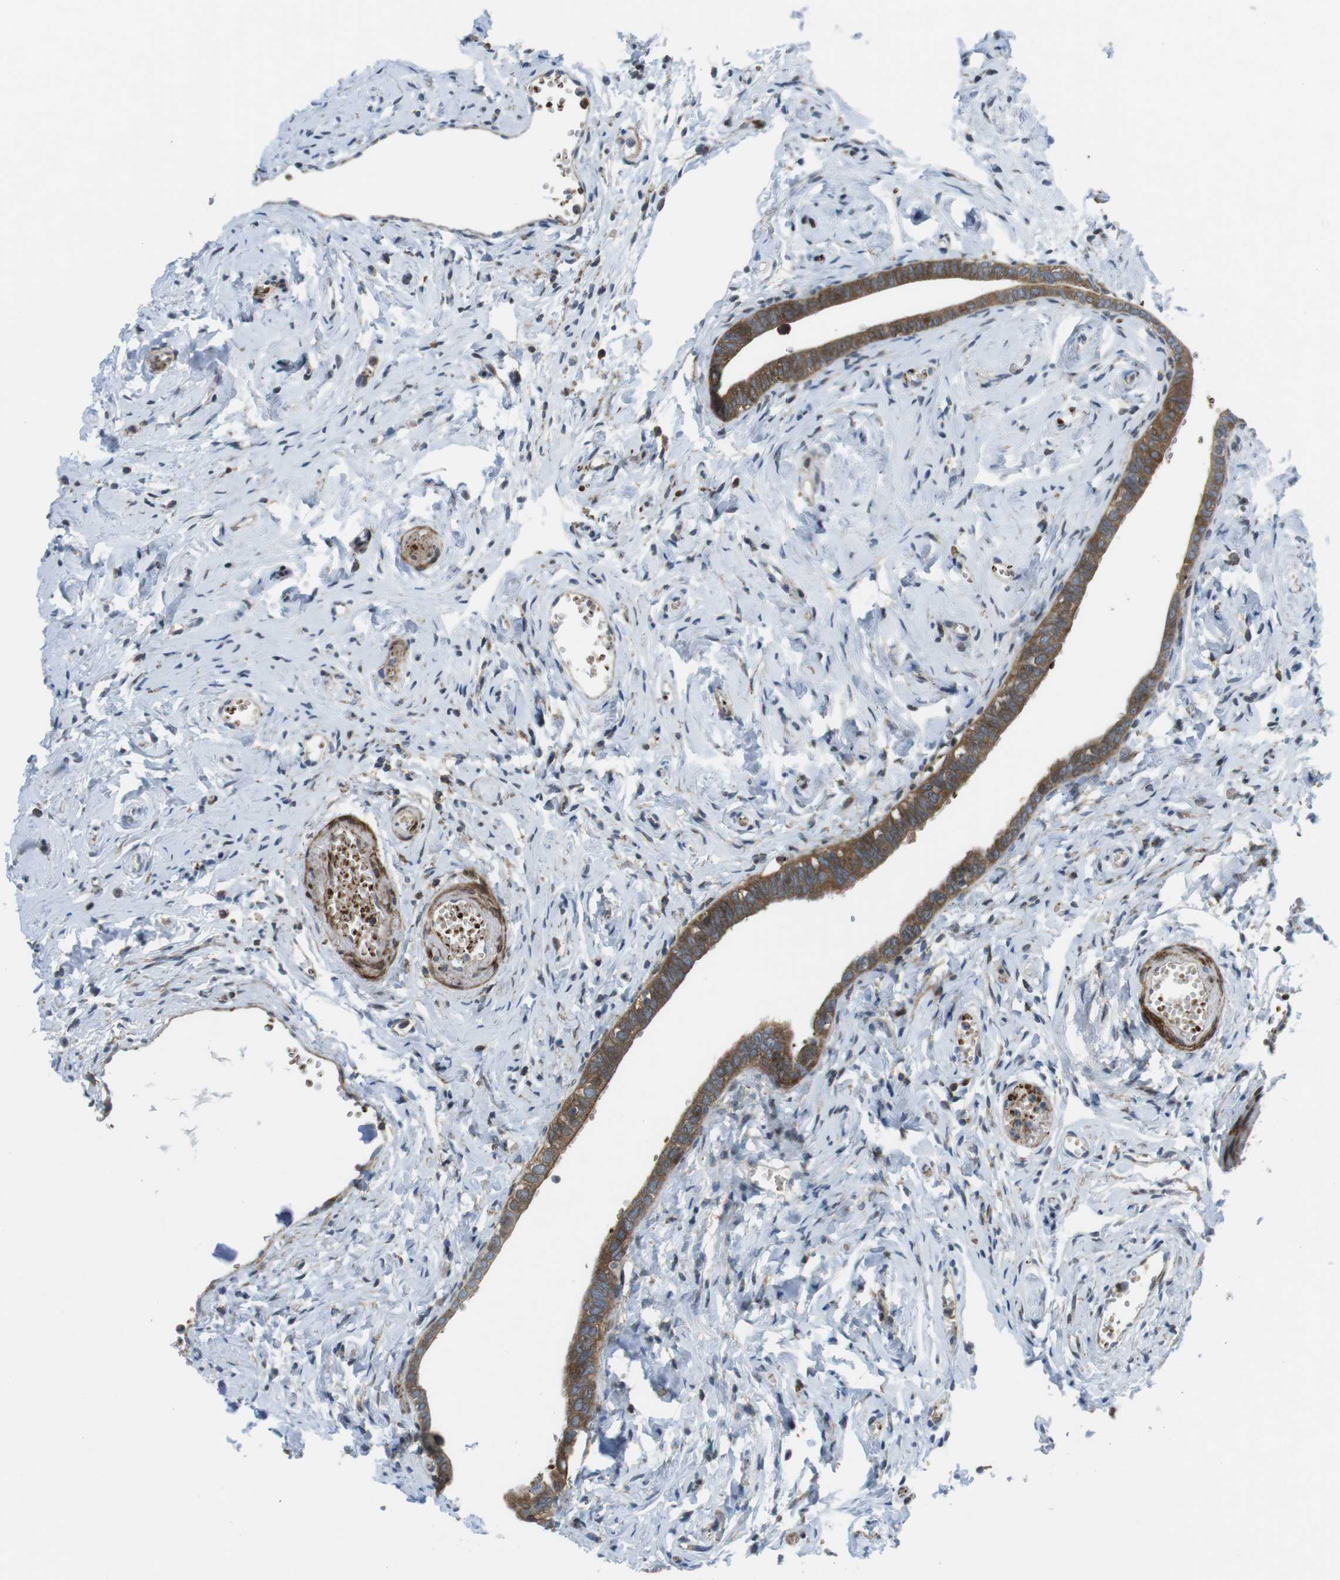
{"staining": {"intensity": "strong", "quantity": ">75%", "location": "cytoplasmic/membranous,nuclear"}, "tissue": "fallopian tube", "cell_type": "Glandular cells", "image_type": "normal", "snomed": [{"axis": "morphology", "description": "Normal tissue, NOS"}, {"axis": "topography", "description": "Fallopian tube"}], "caption": "Immunohistochemistry (IHC) (DAB (3,3'-diaminobenzidine)) staining of normal fallopian tube shows strong cytoplasmic/membranous,nuclear protein staining in approximately >75% of glandular cells. (IHC, brightfield microscopy, high magnification).", "gene": "CUL7", "patient": {"sex": "female", "age": 71}}